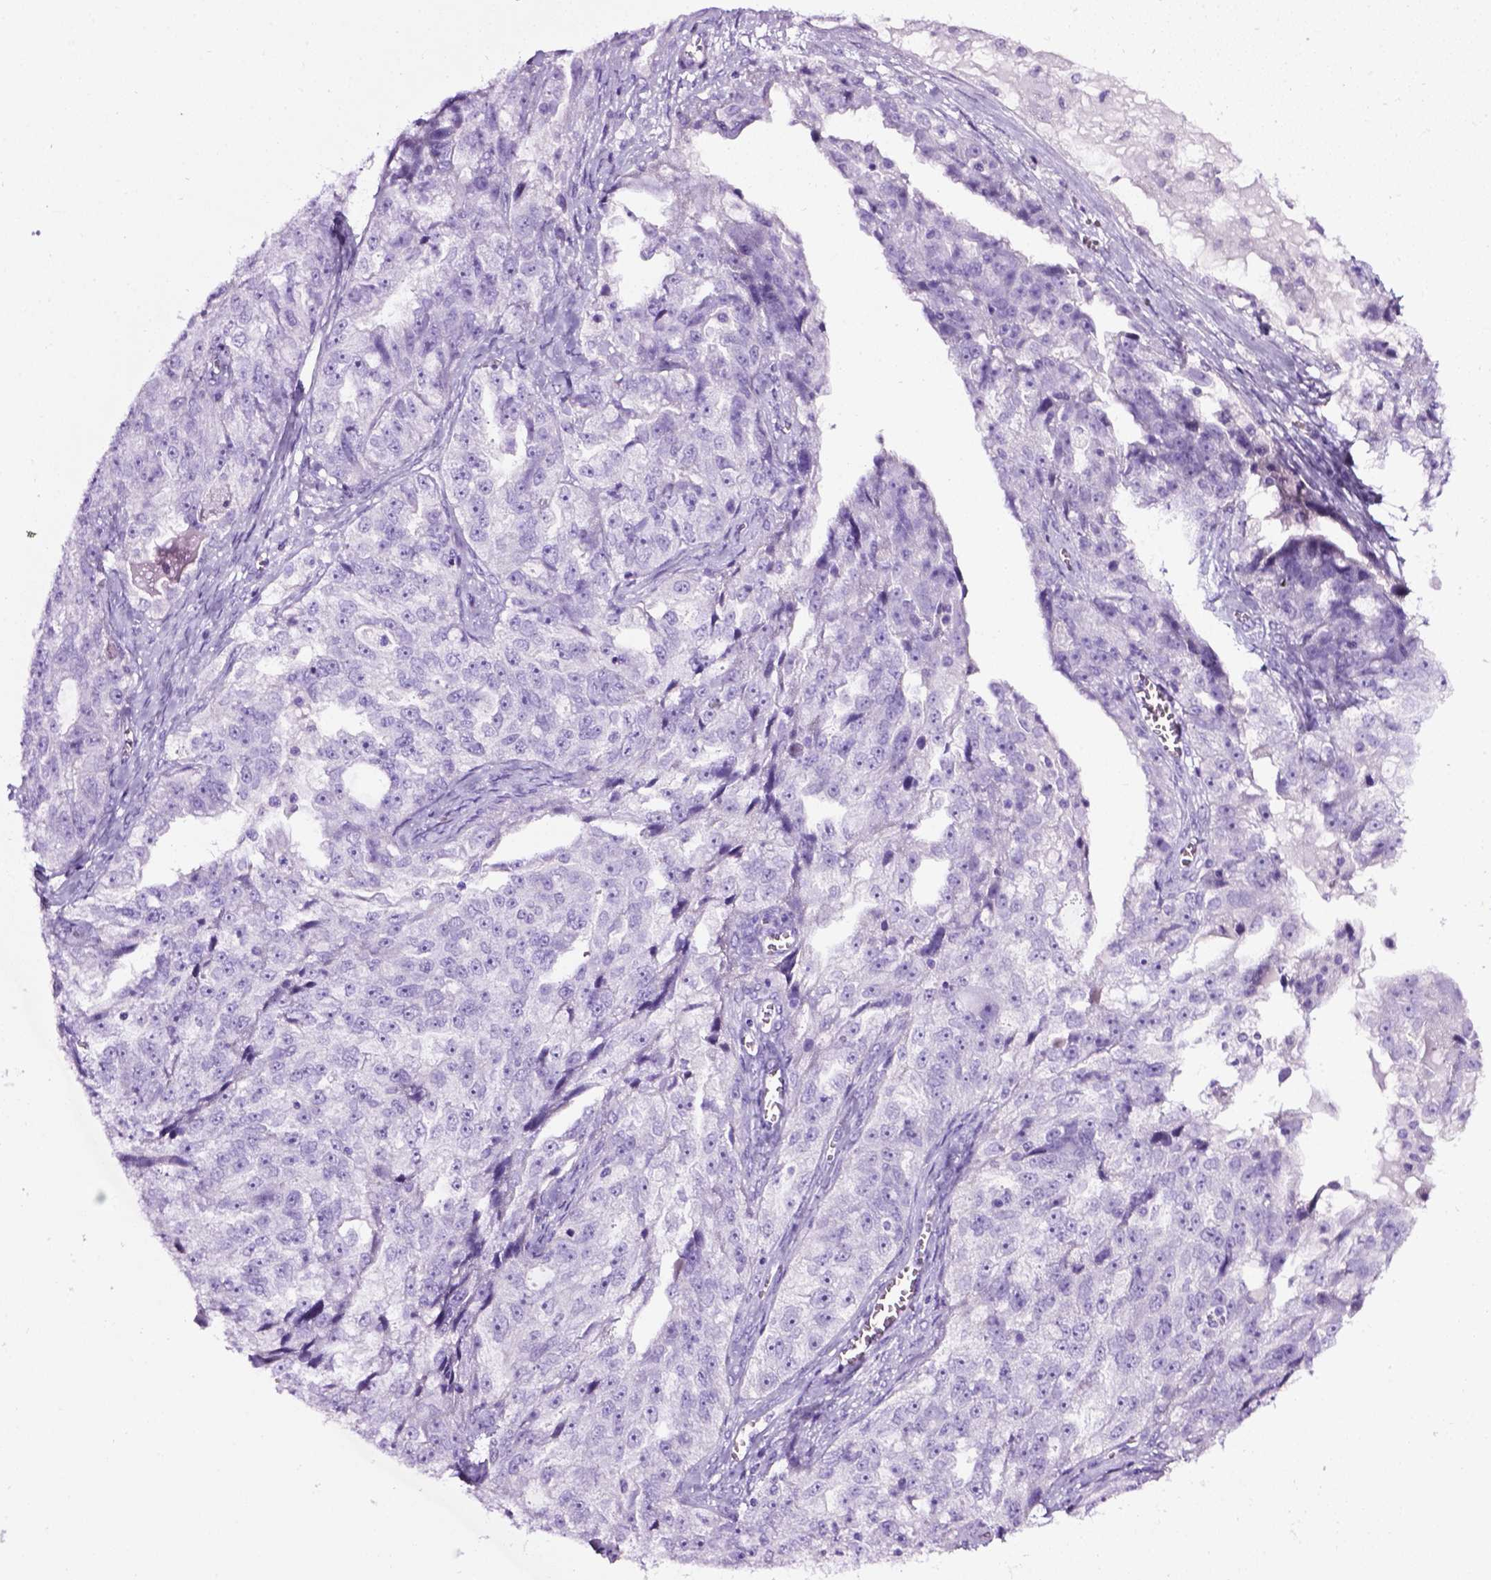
{"staining": {"intensity": "negative", "quantity": "none", "location": "none"}, "tissue": "ovarian cancer", "cell_type": "Tumor cells", "image_type": "cancer", "snomed": [{"axis": "morphology", "description": "Cystadenocarcinoma, serous, NOS"}, {"axis": "topography", "description": "Ovary"}], "caption": "This image is of ovarian cancer stained with immunohistochemistry to label a protein in brown with the nuclei are counter-stained blue. There is no expression in tumor cells.", "gene": "LELP1", "patient": {"sex": "female", "age": 51}}